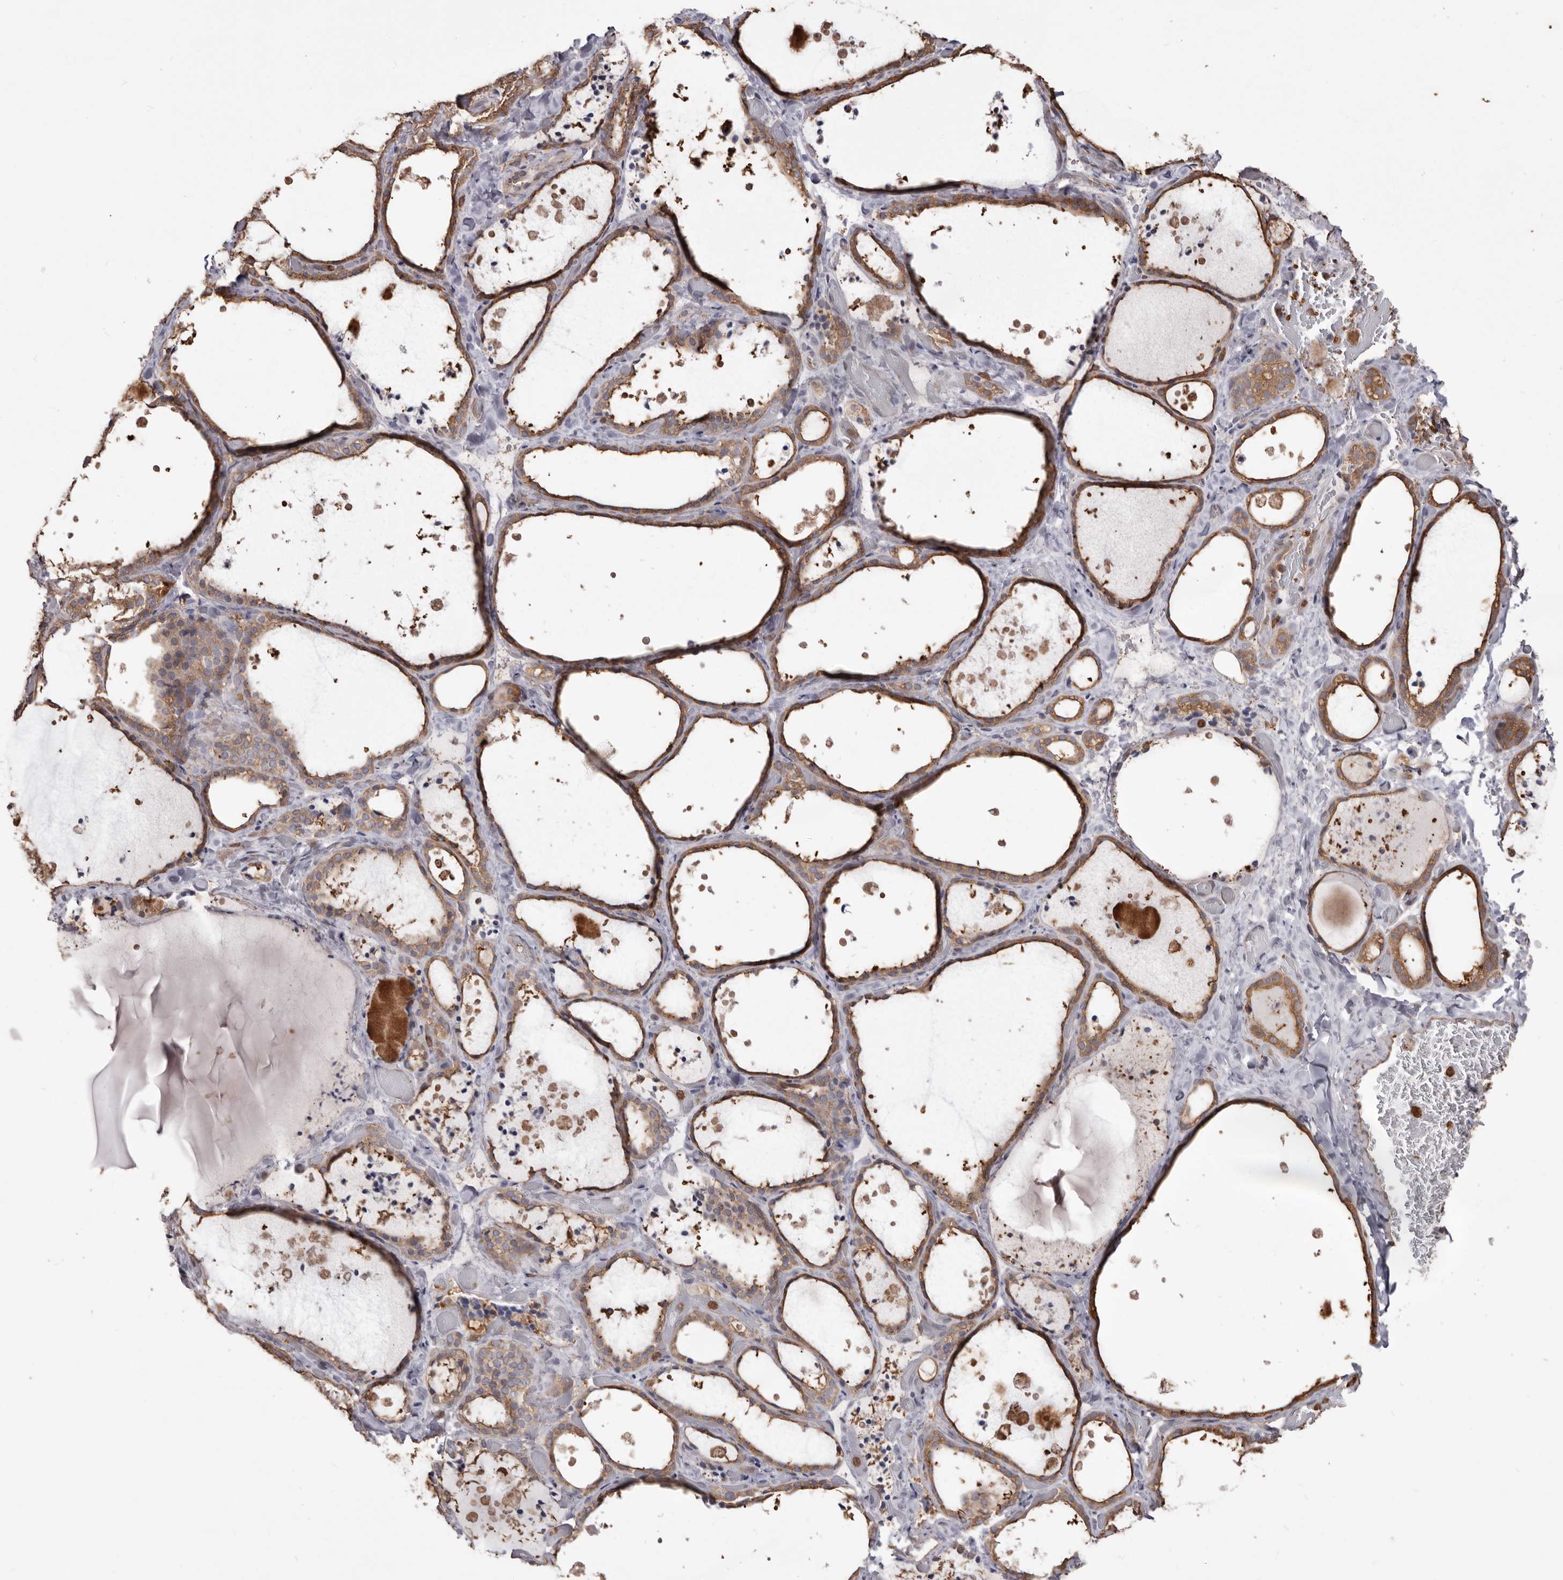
{"staining": {"intensity": "moderate", "quantity": ">75%", "location": "cytoplasmic/membranous"}, "tissue": "thyroid gland", "cell_type": "Glandular cells", "image_type": "normal", "snomed": [{"axis": "morphology", "description": "Normal tissue, NOS"}, {"axis": "topography", "description": "Thyroid gland"}], "caption": "The immunohistochemical stain highlights moderate cytoplasmic/membranous staining in glandular cells of normal thyroid gland. The staining was performed using DAB (3,3'-diaminobenzidine), with brown indicating positive protein expression. Nuclei are stained blue with hematoxylin.", "gene": "PKM", "patient": {"sex": "female", "age": 44}}